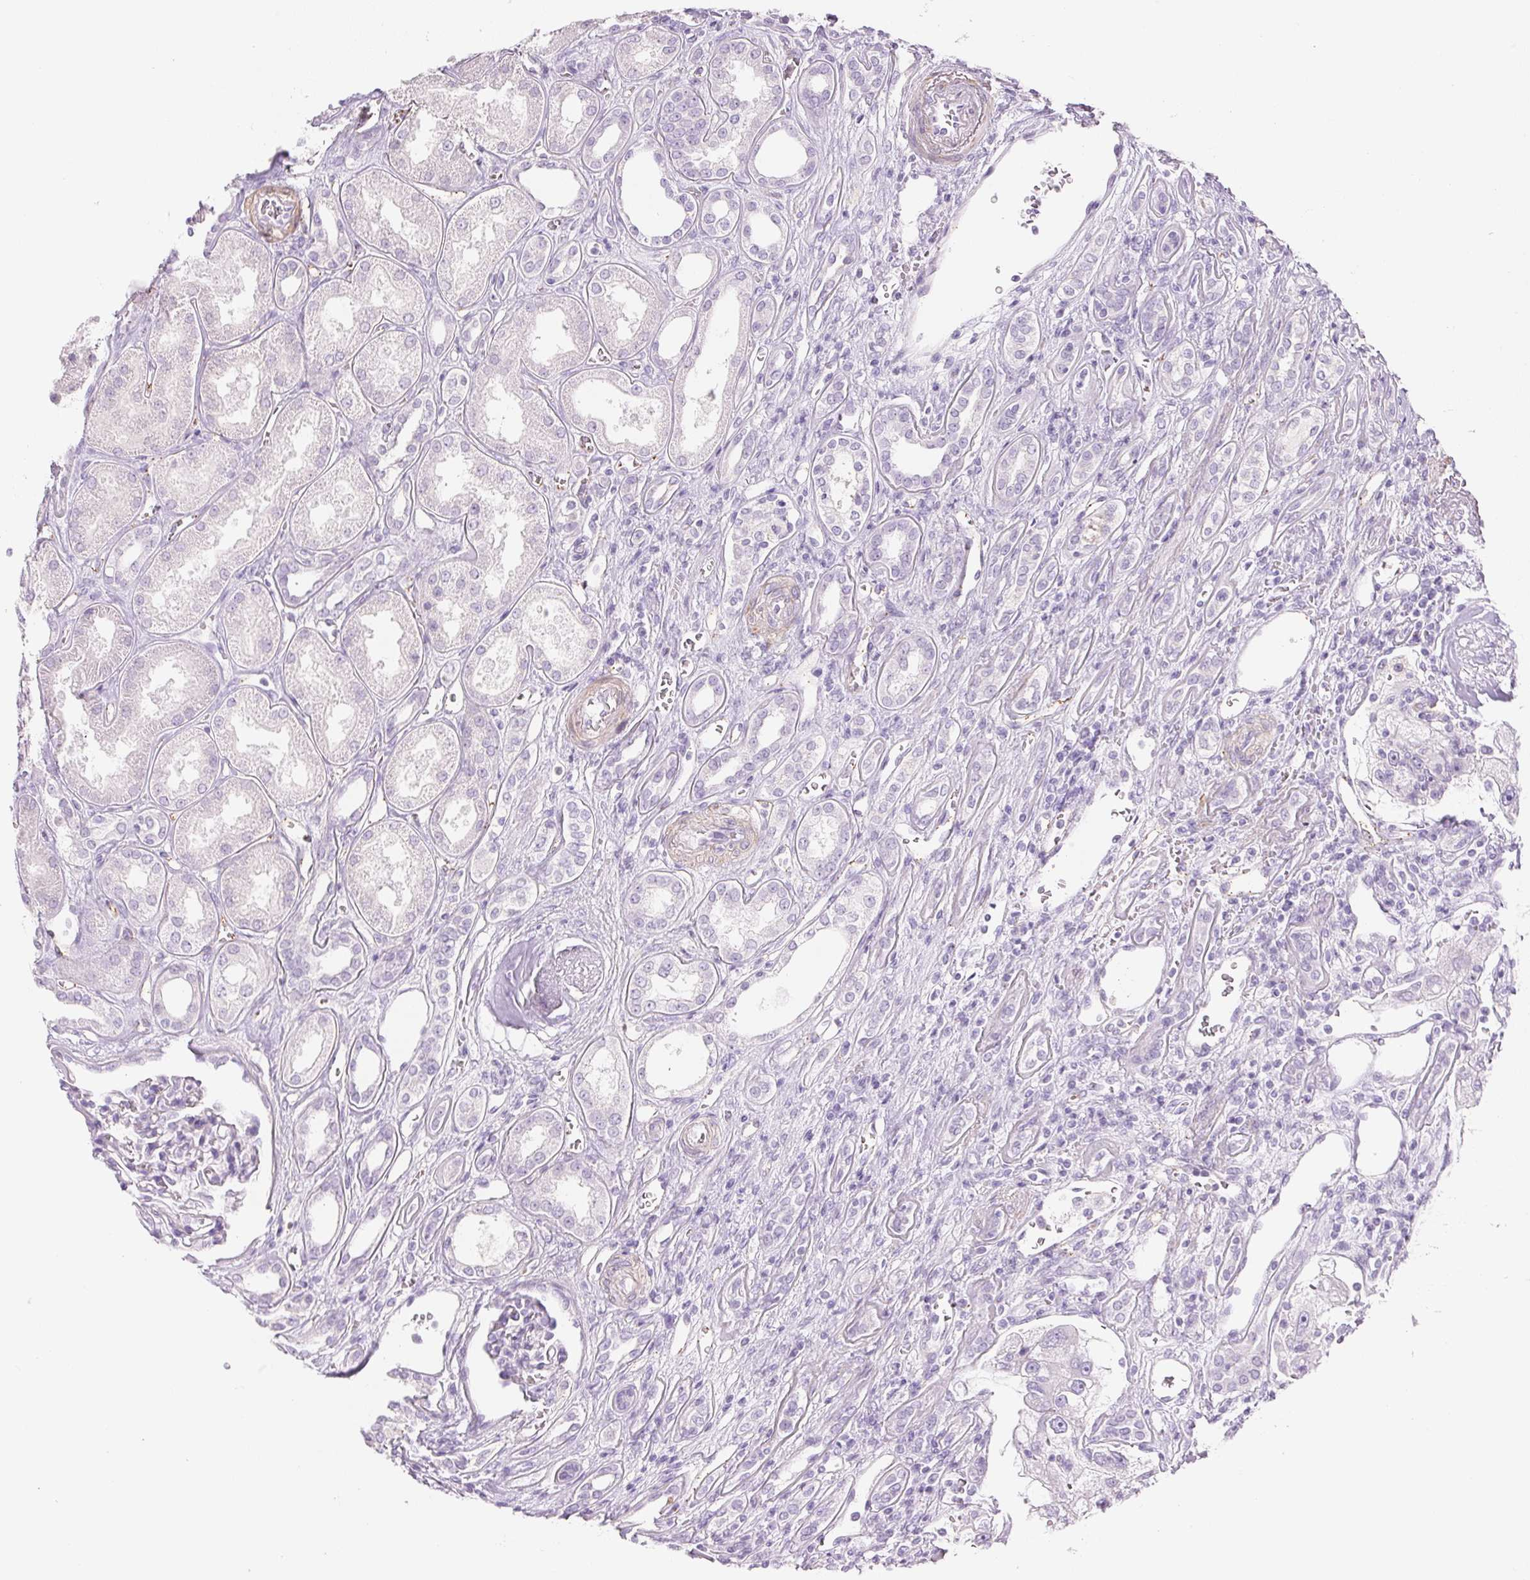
{"staining": {"intensity": "negative", "quantity": "none", "location": "none"}, "tissue": "renal cancer", "cell_type": "Tumor cells", "image_type": "cancer", "snomed": [{"axis": "morphology", "description": "Adenocarcinoma, NOS"}, {"axis": "topography", "description": "Kidney"}], "caption": "Immunohistochemistry photomicrograph of human renal cancer (adenocarcinoma) stained for a protein (brown), which demonstrates no expression in tumor cells.", "gene": "KCNE2", "patient": {"sex": "male", "age": 63}}